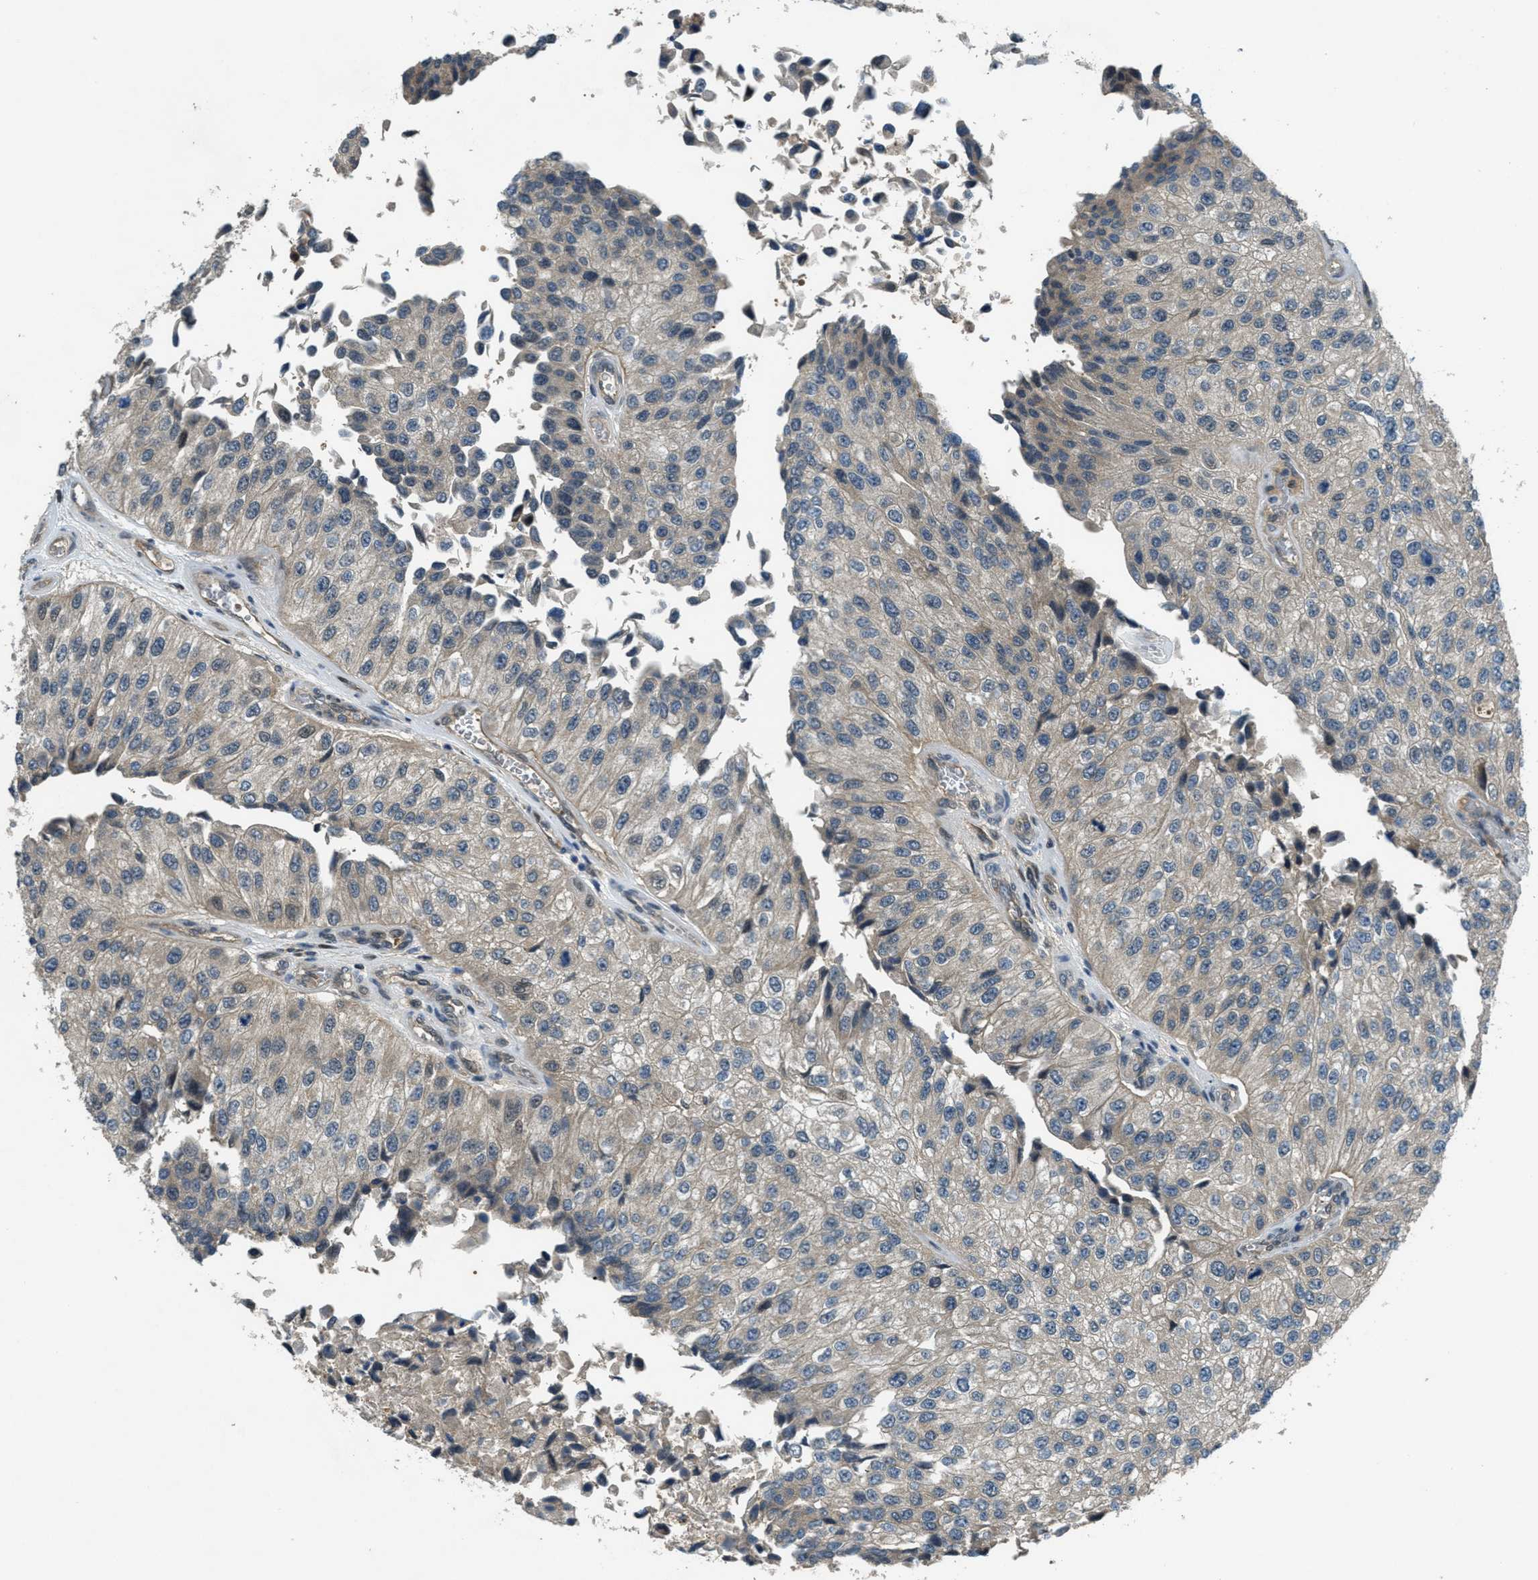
{"staining": {"intensity": "weak", "quantity": "<25%", "location": "cytoplasmic/membranous"}, "tissue": "urothelial cancer", "cell_type": "Tumor cells", "image_type": "cancer", "snomed": [{"axis": "morphology", "description": "Urothelial carcinoma, High grade"}, {"axis": "topography", "description": "Kidney"}, {"axis": "topography", "description": "Urinary bladder"}], "caption": "Micrograph shows no significant protein expression in tumor cells of high-grade urothelial carcinoma. (Brightfield microscopy of DAB immunohistochemistry at high magnification).", "gene": "DUSP6", "patient": {"sex": "male", "age": 77}}